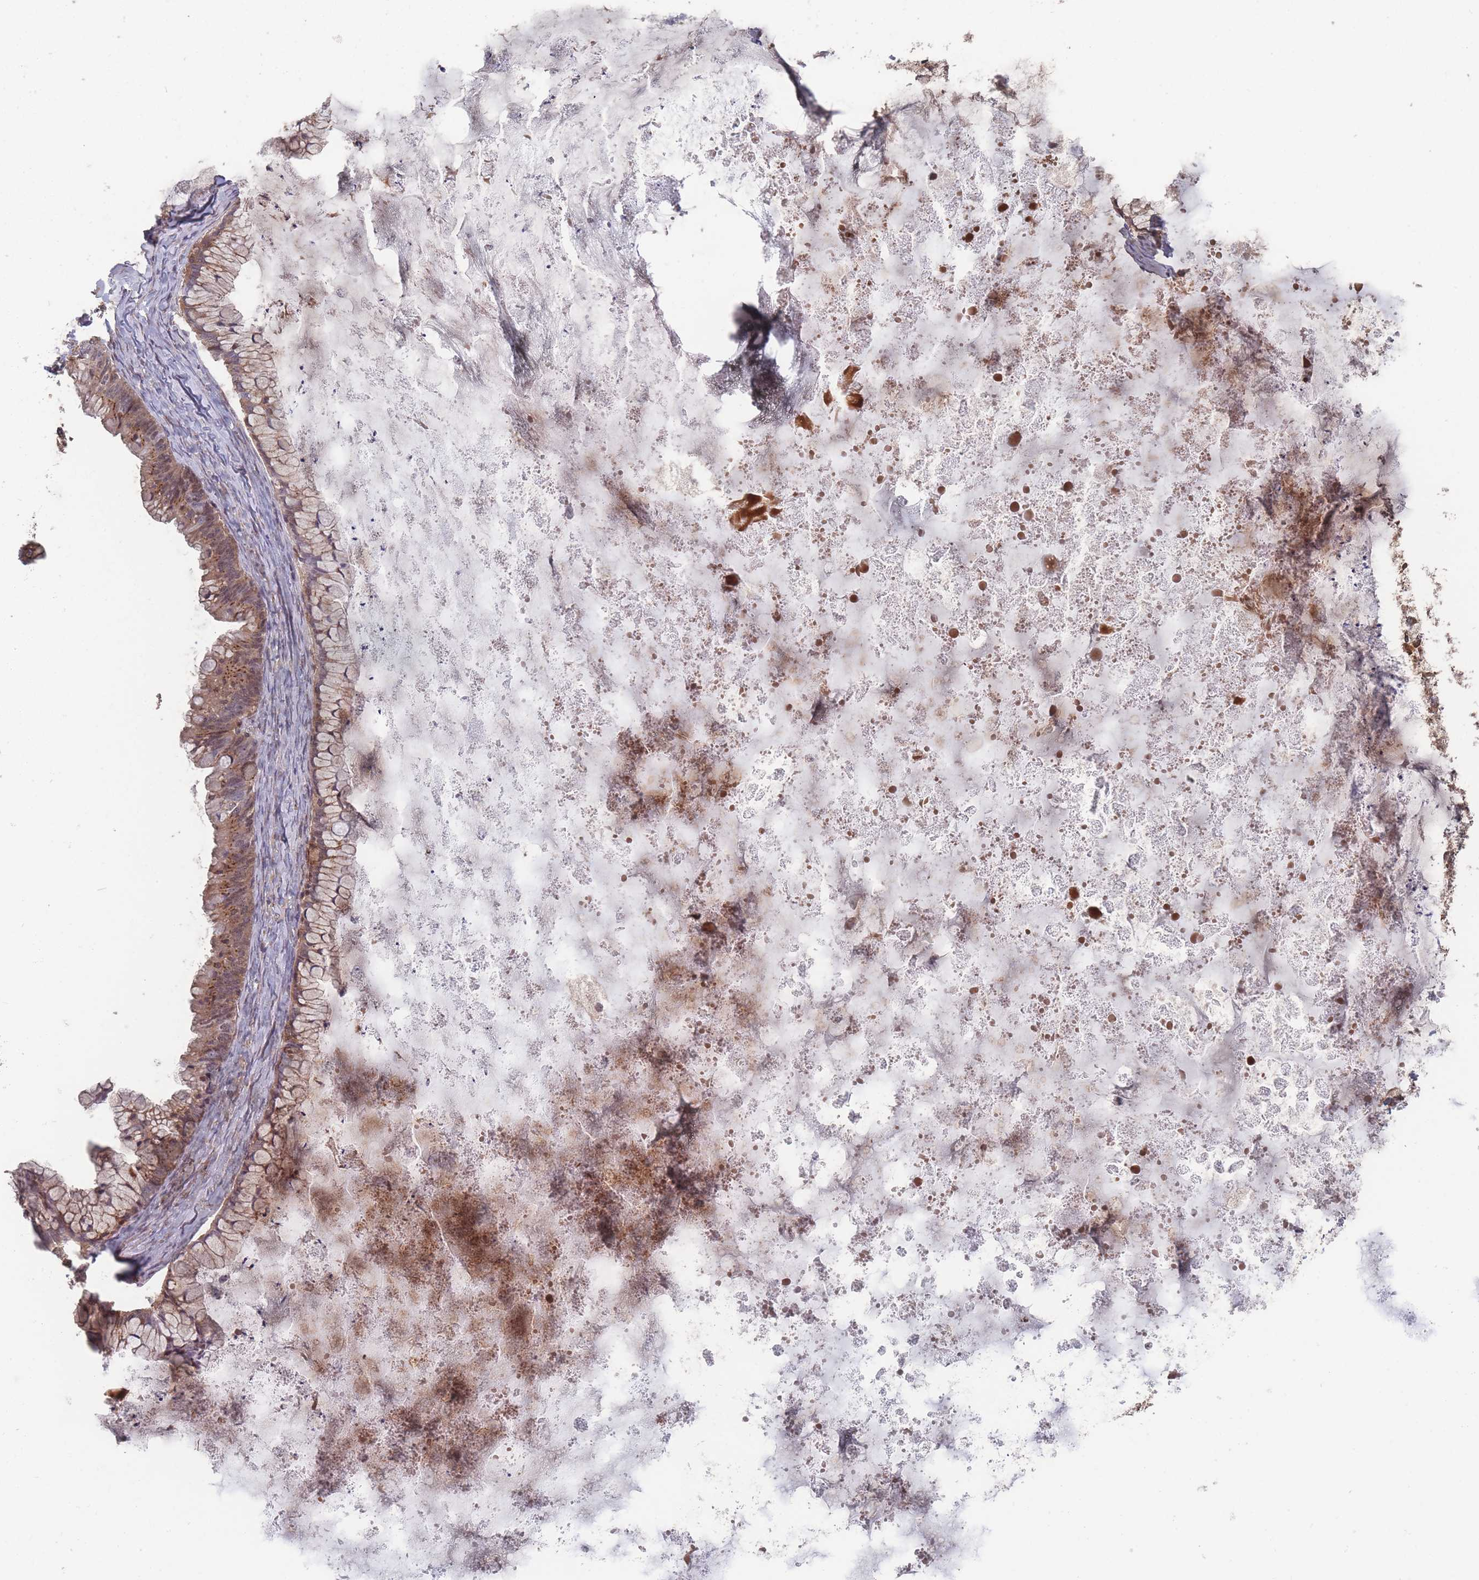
{"staining": {"intensity": "moderate", "quantity": ">75%", "location": "cytoplasmic/membranous"}, "tissue": "ovarian cancer", "cell_type": "Tumor cells", "image_type": "cancer", "snomed": [{"axis": "morphology", "description": "Cystadenocarcinoma, mucinous, NOS"}, {"axis": "topography", "description": "Ovary"}], "caption": "Immunohistochemical staining of ovarian cancer (mucinous cystadenocarcinoma) reveals medium levels of moderate cytoplasmic/membranous protein staining in about >75% of tumor cells.", "gene": "SF3B1", "patient": {"sex": "female", "age": 35}}